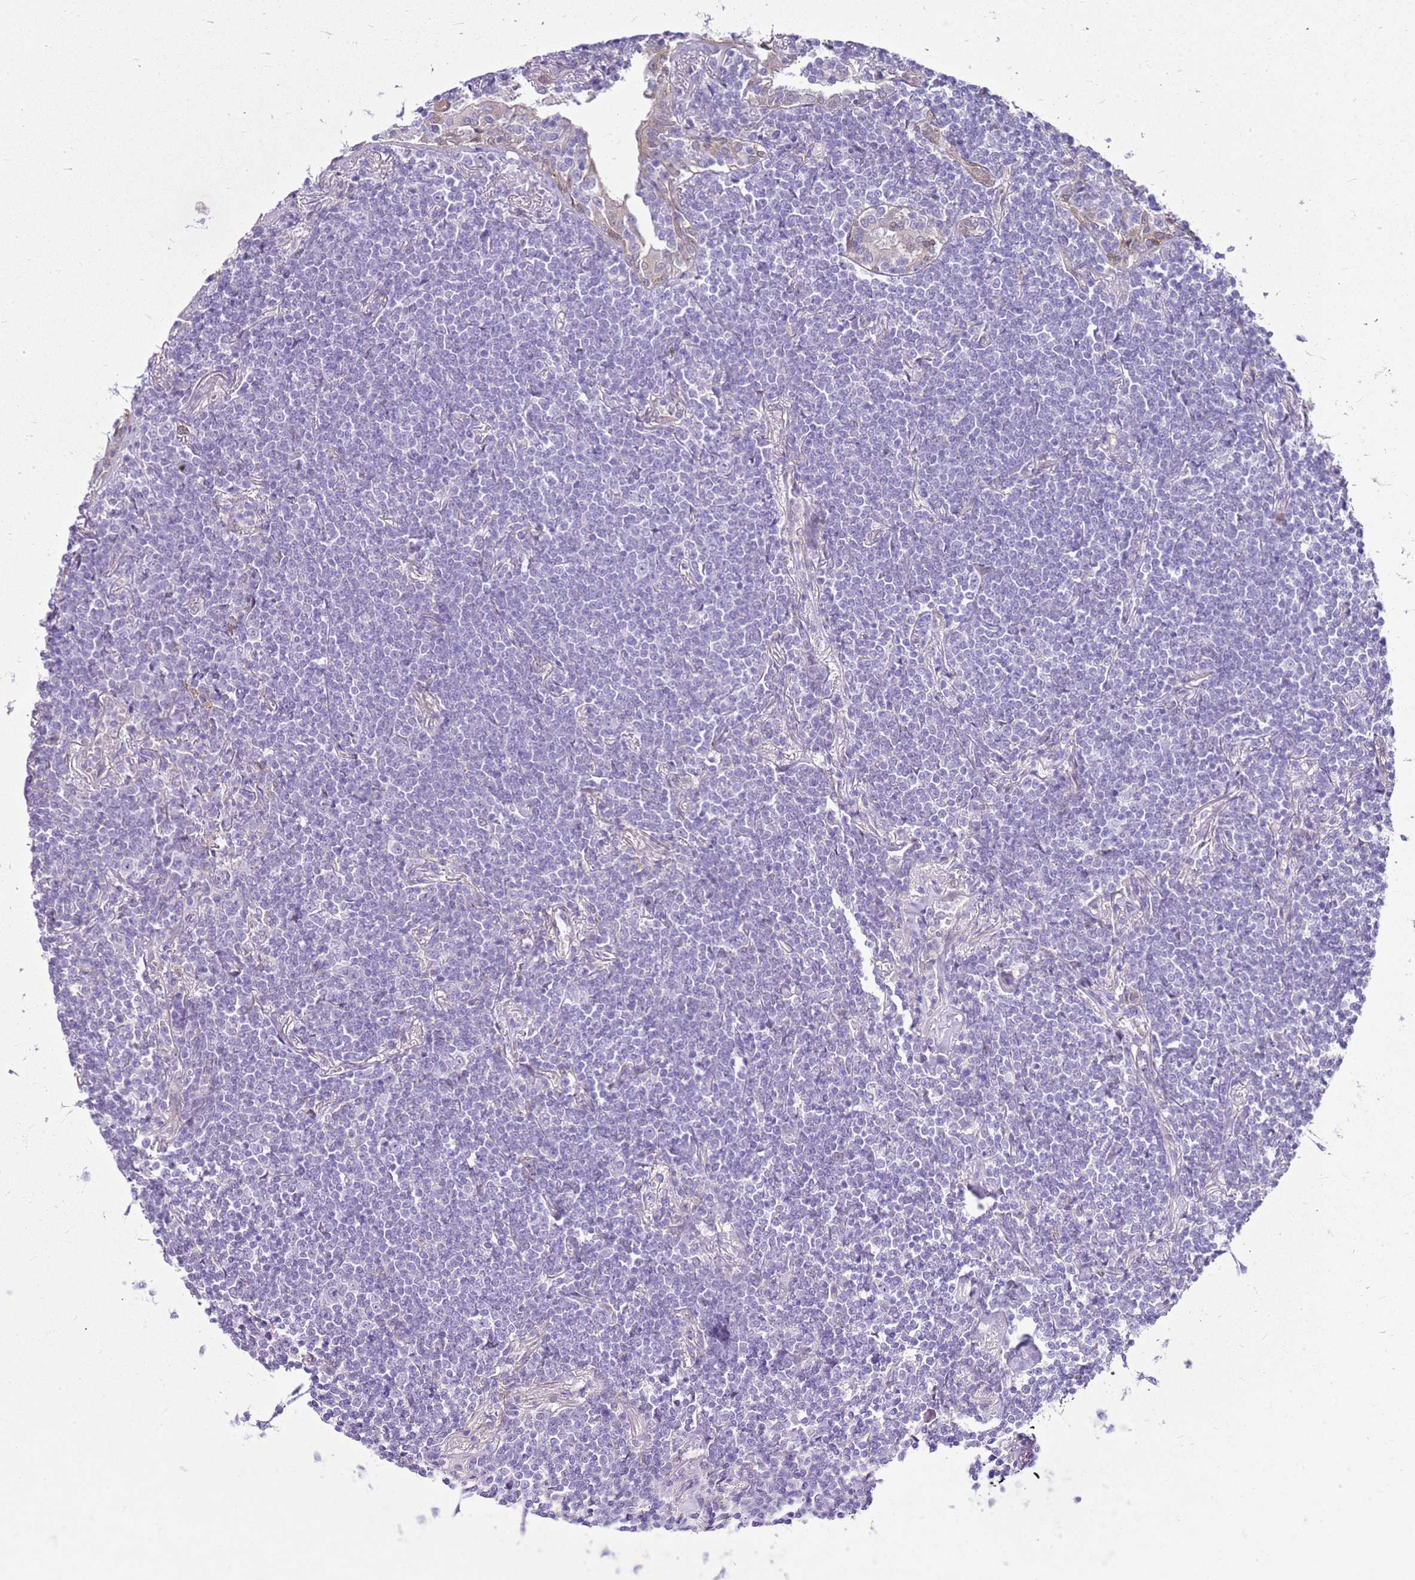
{"staining": {"intensity": "negative", "quantity": "none", "location": "none"}, "tissue": "lymphoma", "cell_type": "Tumor cells", "image_type": "cancer", "snomed": [{"axis": "morphology", "description": "Malignant lymphoma, non-Hodgkin's type, Low grade"}, {"axis": "topography", "description": "Lung"}], "caption": "A histopathology image of human malignant lymphoma, non-Hodgkin's type (low-grade) is negative for staining in tumor cells.", "gene": "HSPB1", "patient": {"sex": "female", "age": 71}}